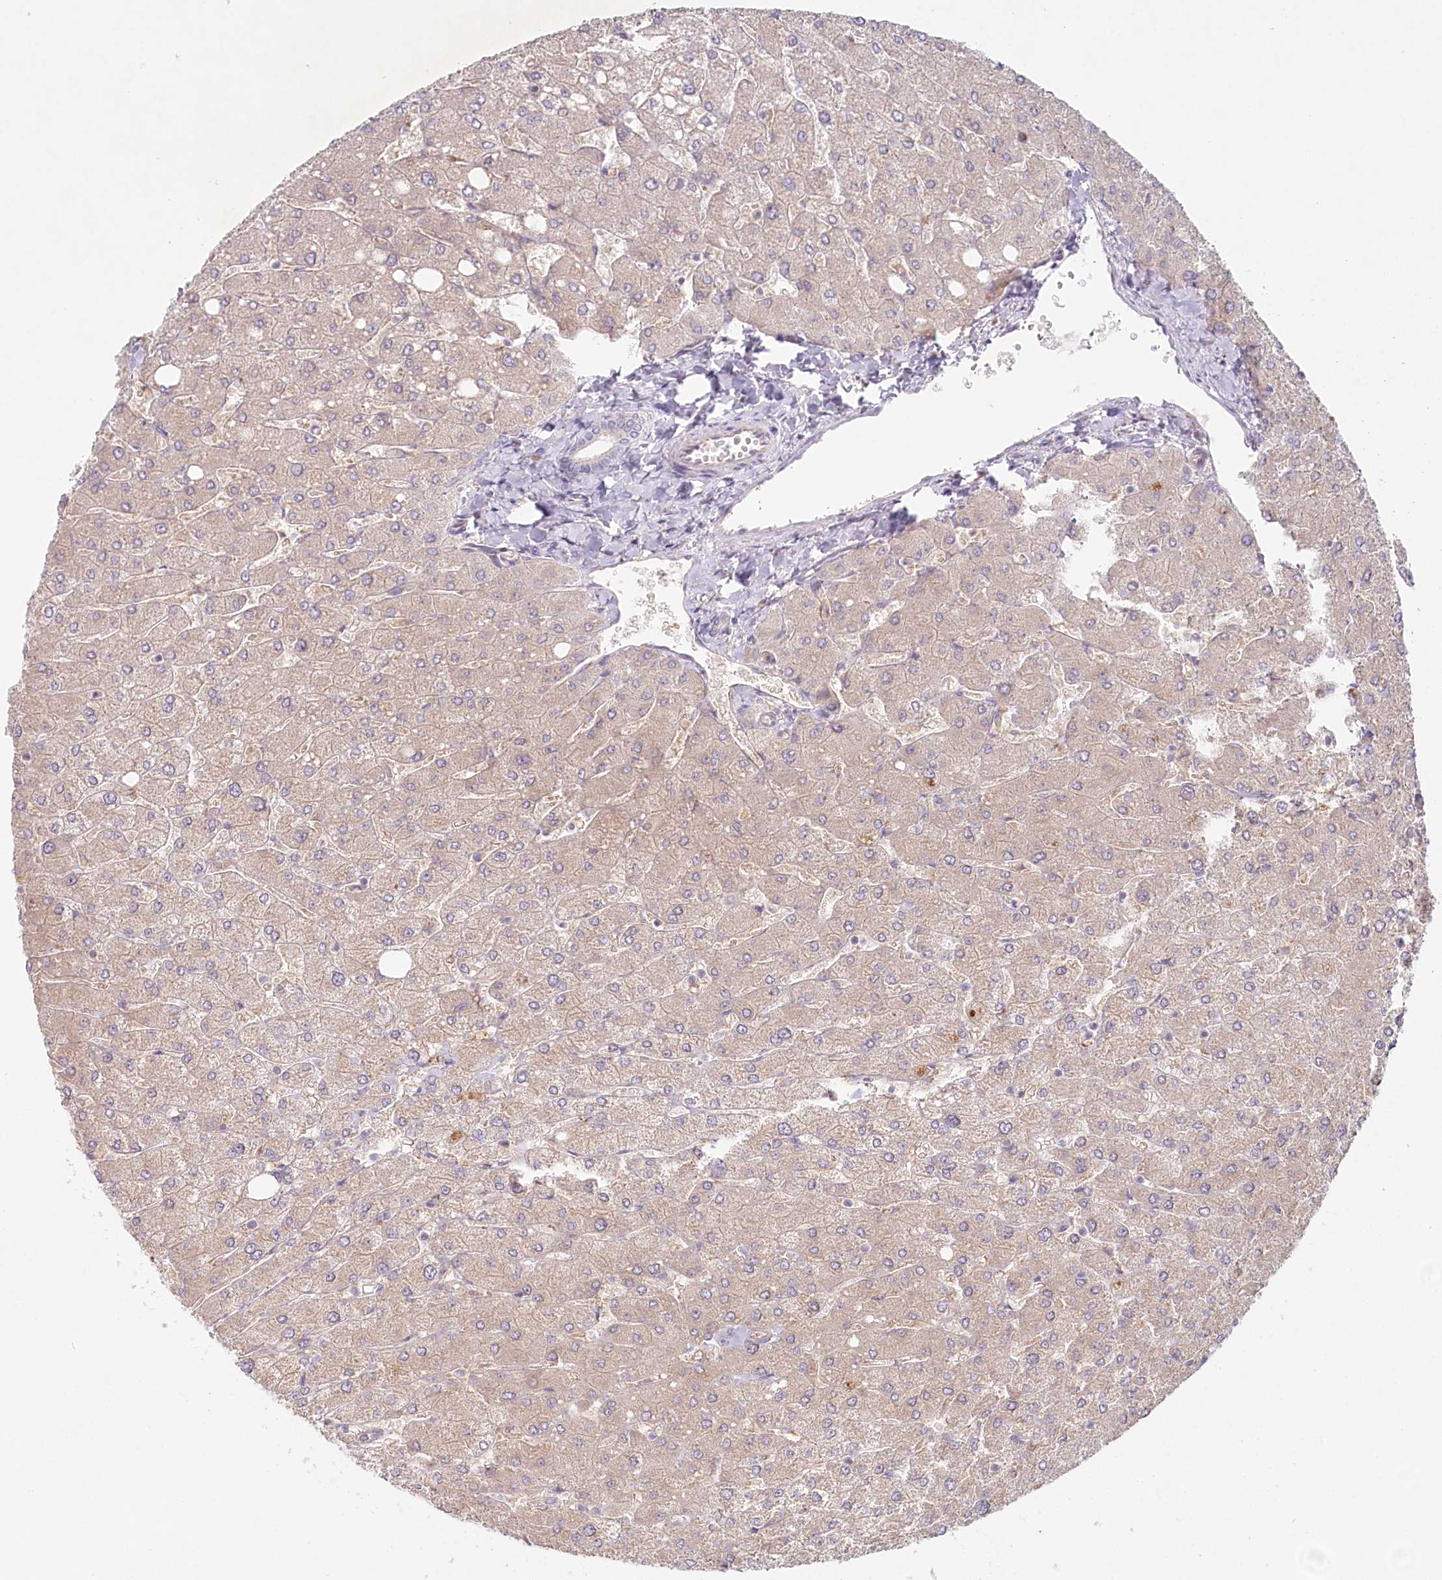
{"staining": {"intensity": "negative", "quantity": "none", "location": "none"}, "tissue": "liver", "cell_type": "Cholangiocytes", "image_type": "normal", "snomed": [{"axis": "morphology", "description": "Normal tissue, NOS"}, {"axis": "topography", "description": "Liver"}], "caption": "Cholangiocytes show no significant protein expression in normal liver. Nuclei are stained in blue.", "gene": "TNIP1", "patient": {"sex": "male", "age": 55}}